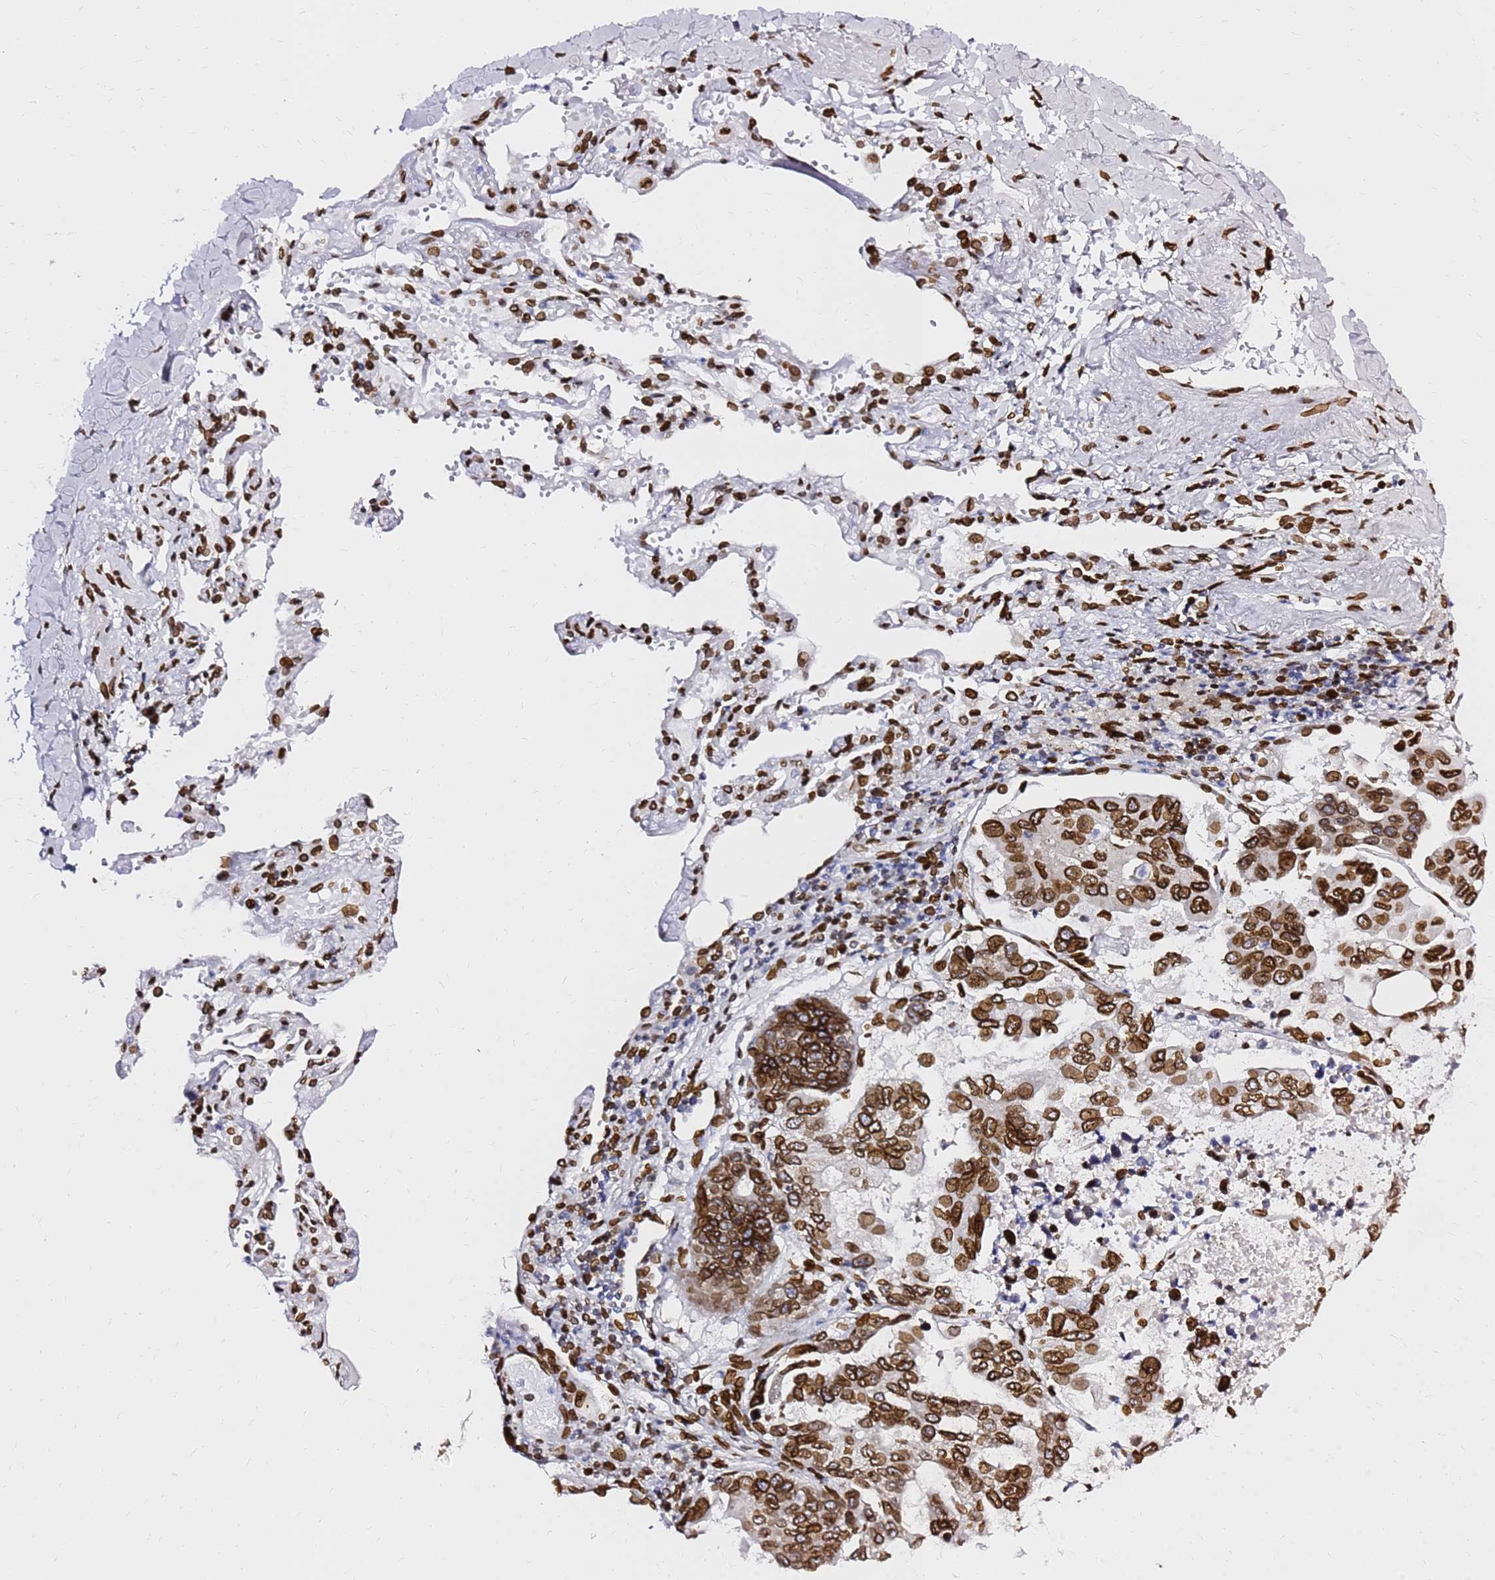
{"staining": {"intensity": "strong", "quantity": ">75%", "location": "cytoplasmic/membranous,nuclear"}, "tissue": "lung cancer", "cell_type": "Tumor cells", "image_type": "cancer", "snomed": [{"axis": "morphology", "description": "Adenocarcinoma, NOS"}, {"axis": "topography", "description": "Lung"}], "caption": "An immunohistochemistry image of tumor tissue is shown. Protein staining in brown highlights strong cytoplasmic/membranous and nuclear positivity in lung adenocarcinoma within tumor cells.", "gene": "C6orf141", "patient": {"sex": "male", "age": 64}}